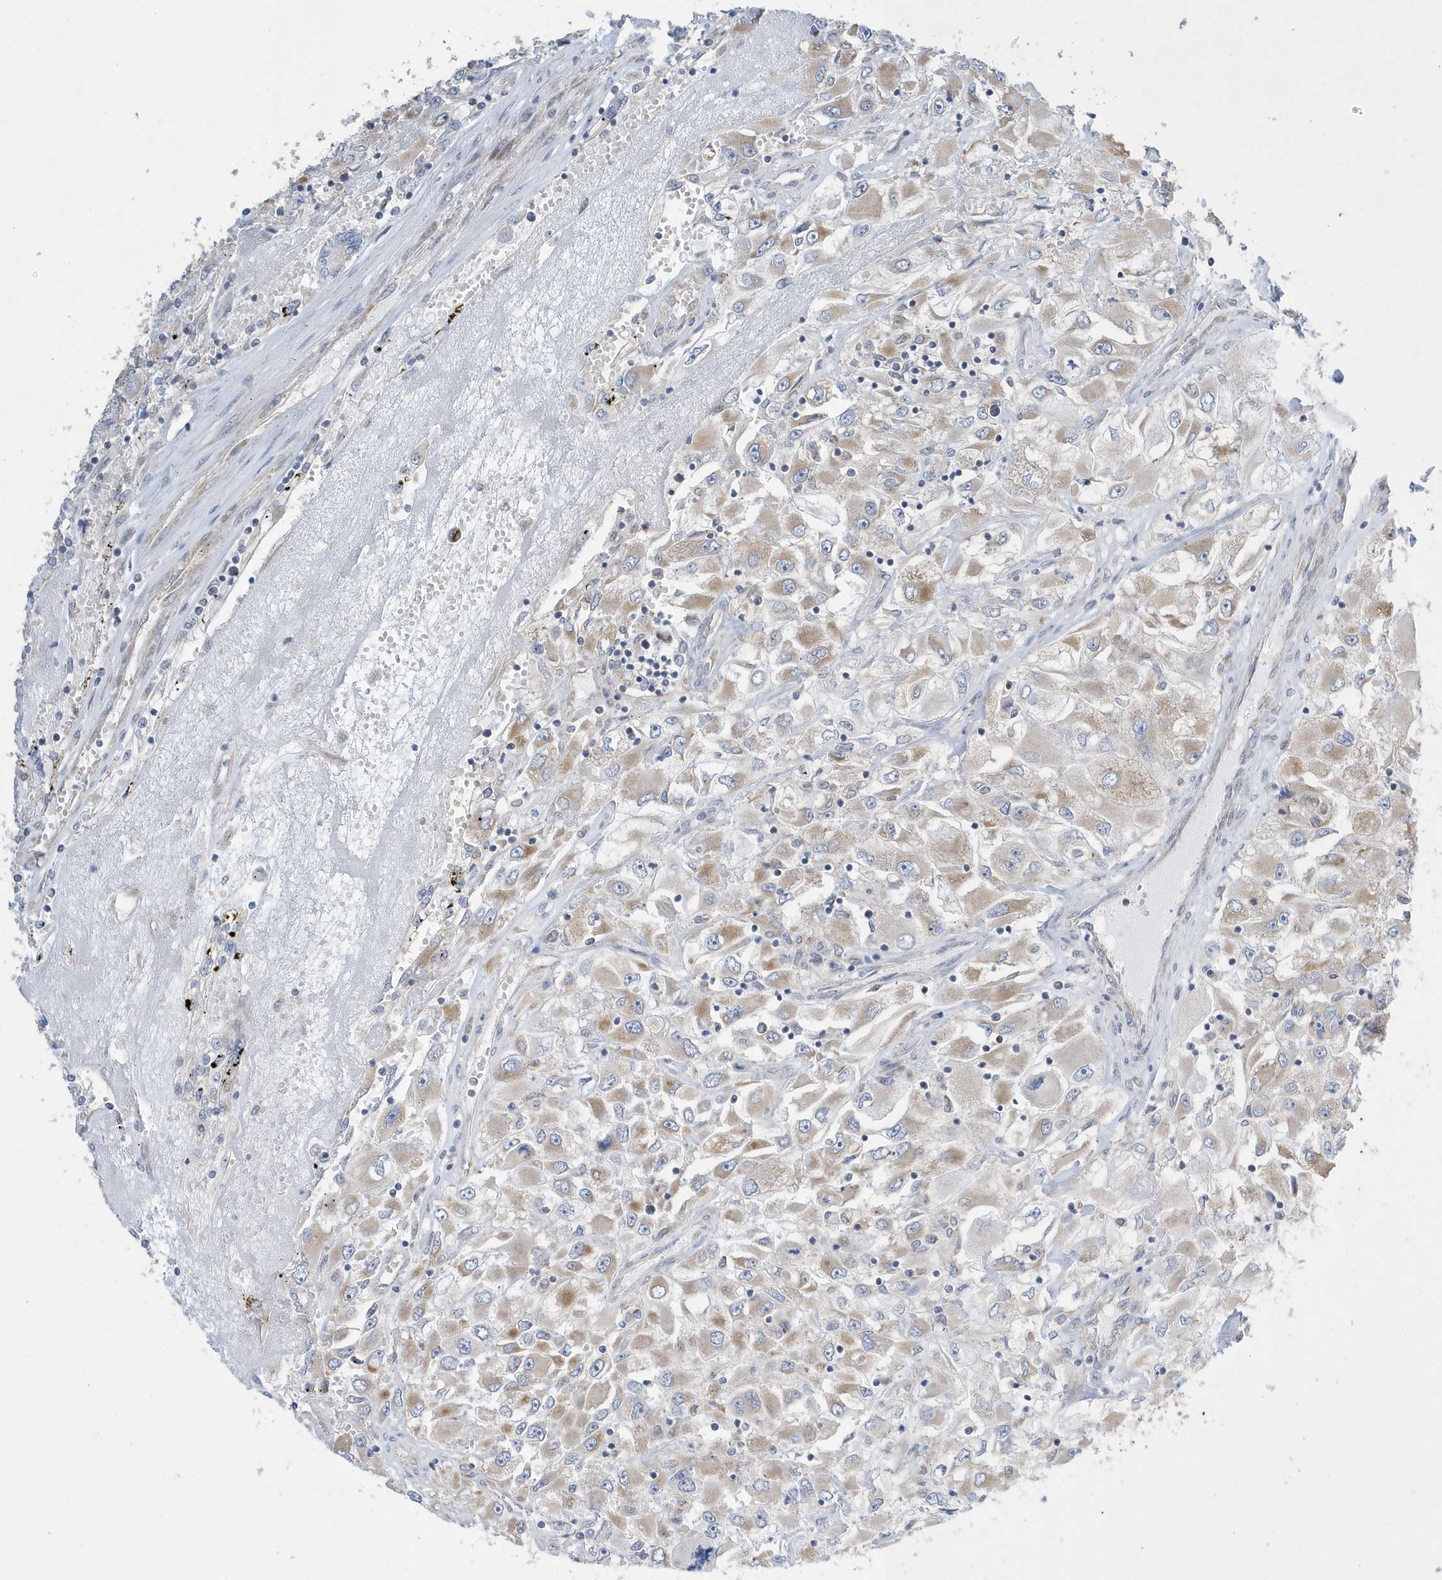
{"staining": {"intensity": "weak", "quantity": ">75%", "location": "cytoplasmic/membranous"}, "tissue": "renal cancer", "cell_type": "Tumor cells", "image_type": "cancer", "snomed": [{"axis": "morphology", "description": "Adenocarcinoma, NOS"}, {"axis": "topography", "description": "Kidney"}], "caption": "Brown immunohistochemical staining in human renal cancer (adenocarcinoma) shows weak cytoplasmic/membranous staining in approximately >75% of tumor cells.", "gene": "SPATA5", "patient": {"sex": "female", "age": 52}}